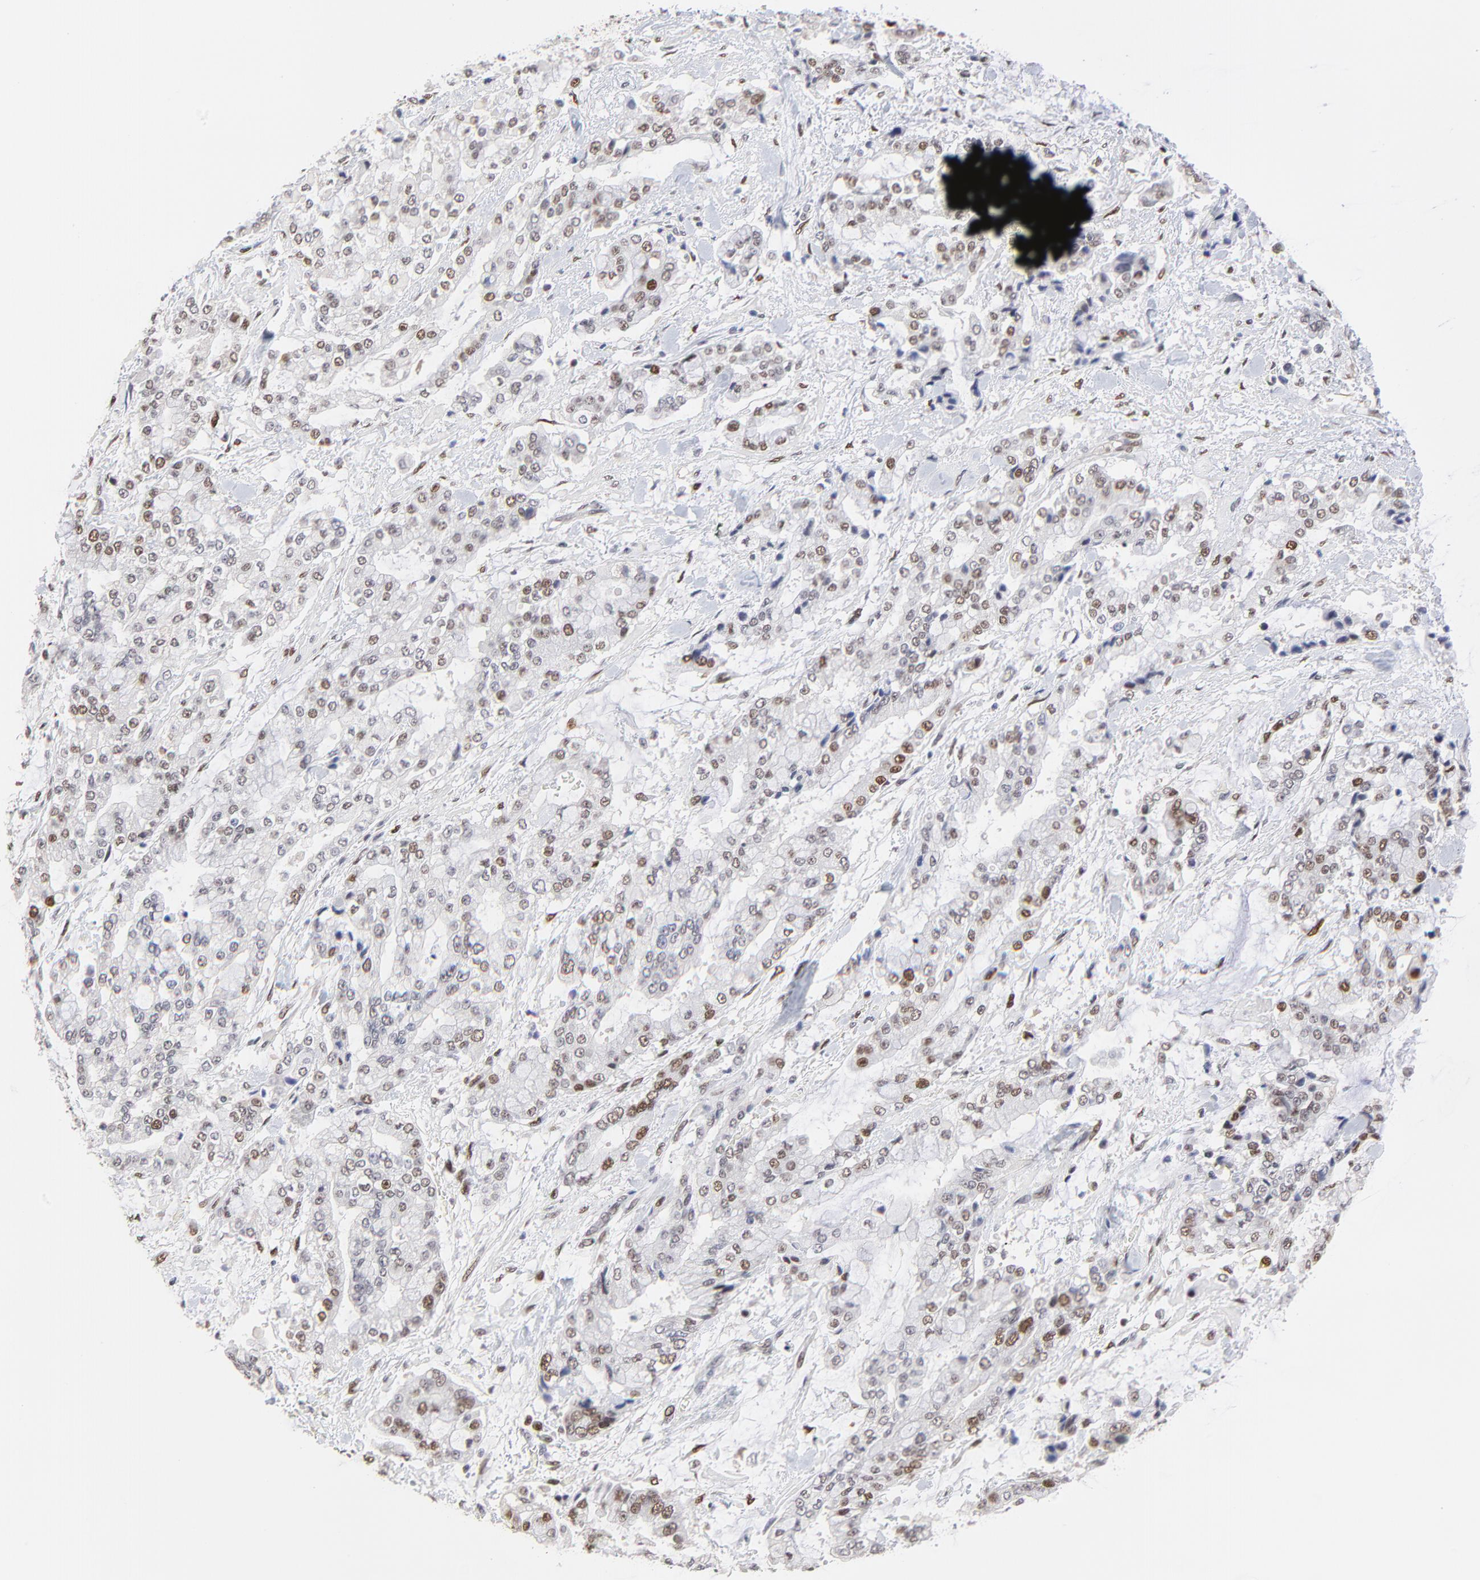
{"staining": {"intensity": "moderate", "quantity": "25%-75%", "location": "nuclear"}, "tissue": "stomach cancer", "cell_type": "Tumor cells", "image_type": "cancer", "snomed": [{"axis": "morphology", "description": "Normal tissue, NOS"}, {"axis": "morphology", "description": "Adenocarcinoma, NOS"}, {"axis": "topography", "description": "Stomach, upper"}, {"axis": "topography", "description": "Stomach"}], "caption": "Moderate nuclear staining is seen in approximately 25%-75% of tumor cells in adenocarcinoma (stomach).", "gene": "OGFOD1", "patient": {"sex": "male", "age": 76}}